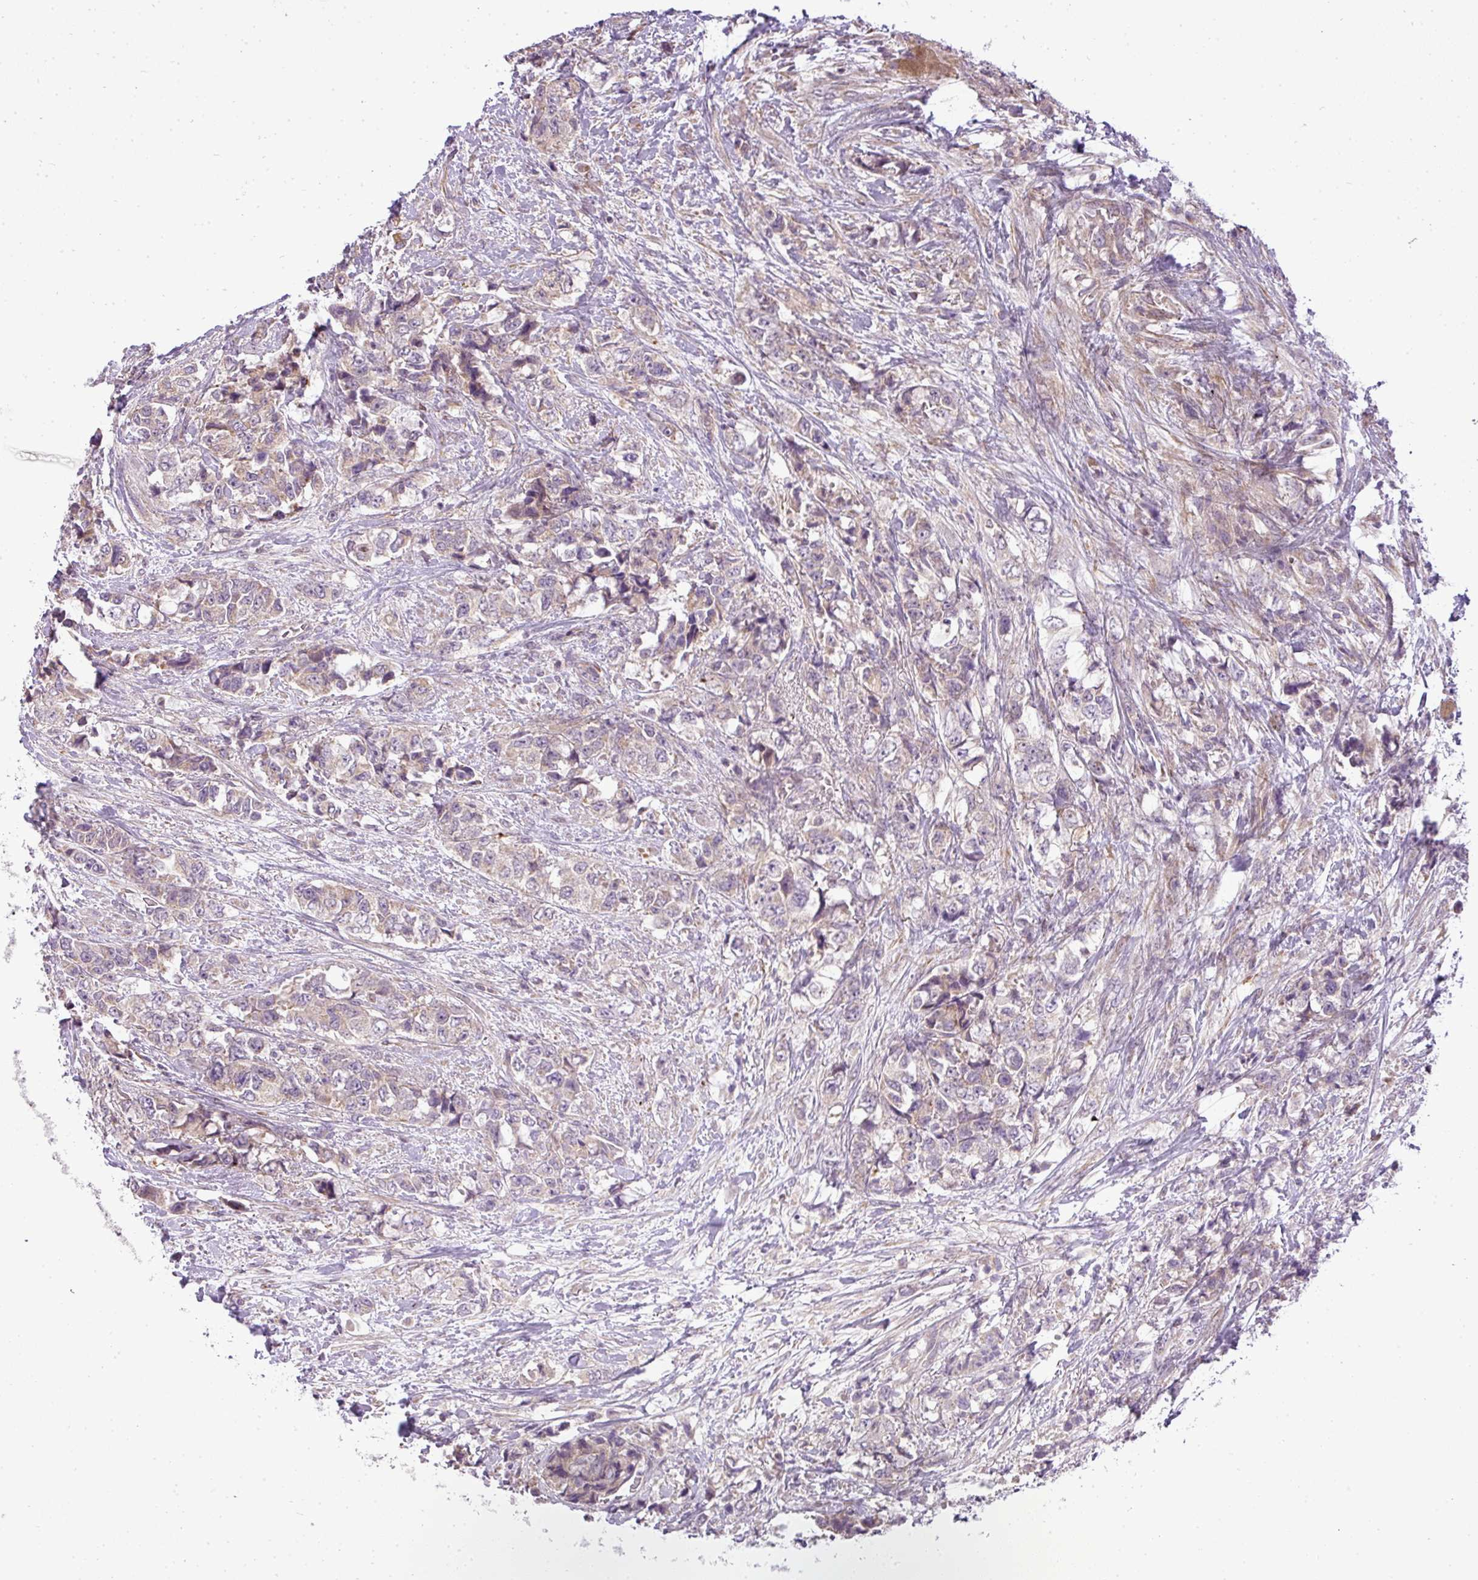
{"staining": {"intensity": "weak", "quantity": "<25%", "location": "cytoplasmic/membranous"}, "tissue": "urothelial cancer", "cell_type": "Tumor cells", "image_type": "cancer", "snomed": [{"axis": "morphology", "description": "Urothelial carcinoma, High grade"}, {"axis": "topography", "description": "Urinary bladder"}], "caption": "An image of human urothelial cancer is negative for staining in tumor cells.", "gene": "ZDHHC1", "patient": {"sex": "female", "age": 78}}